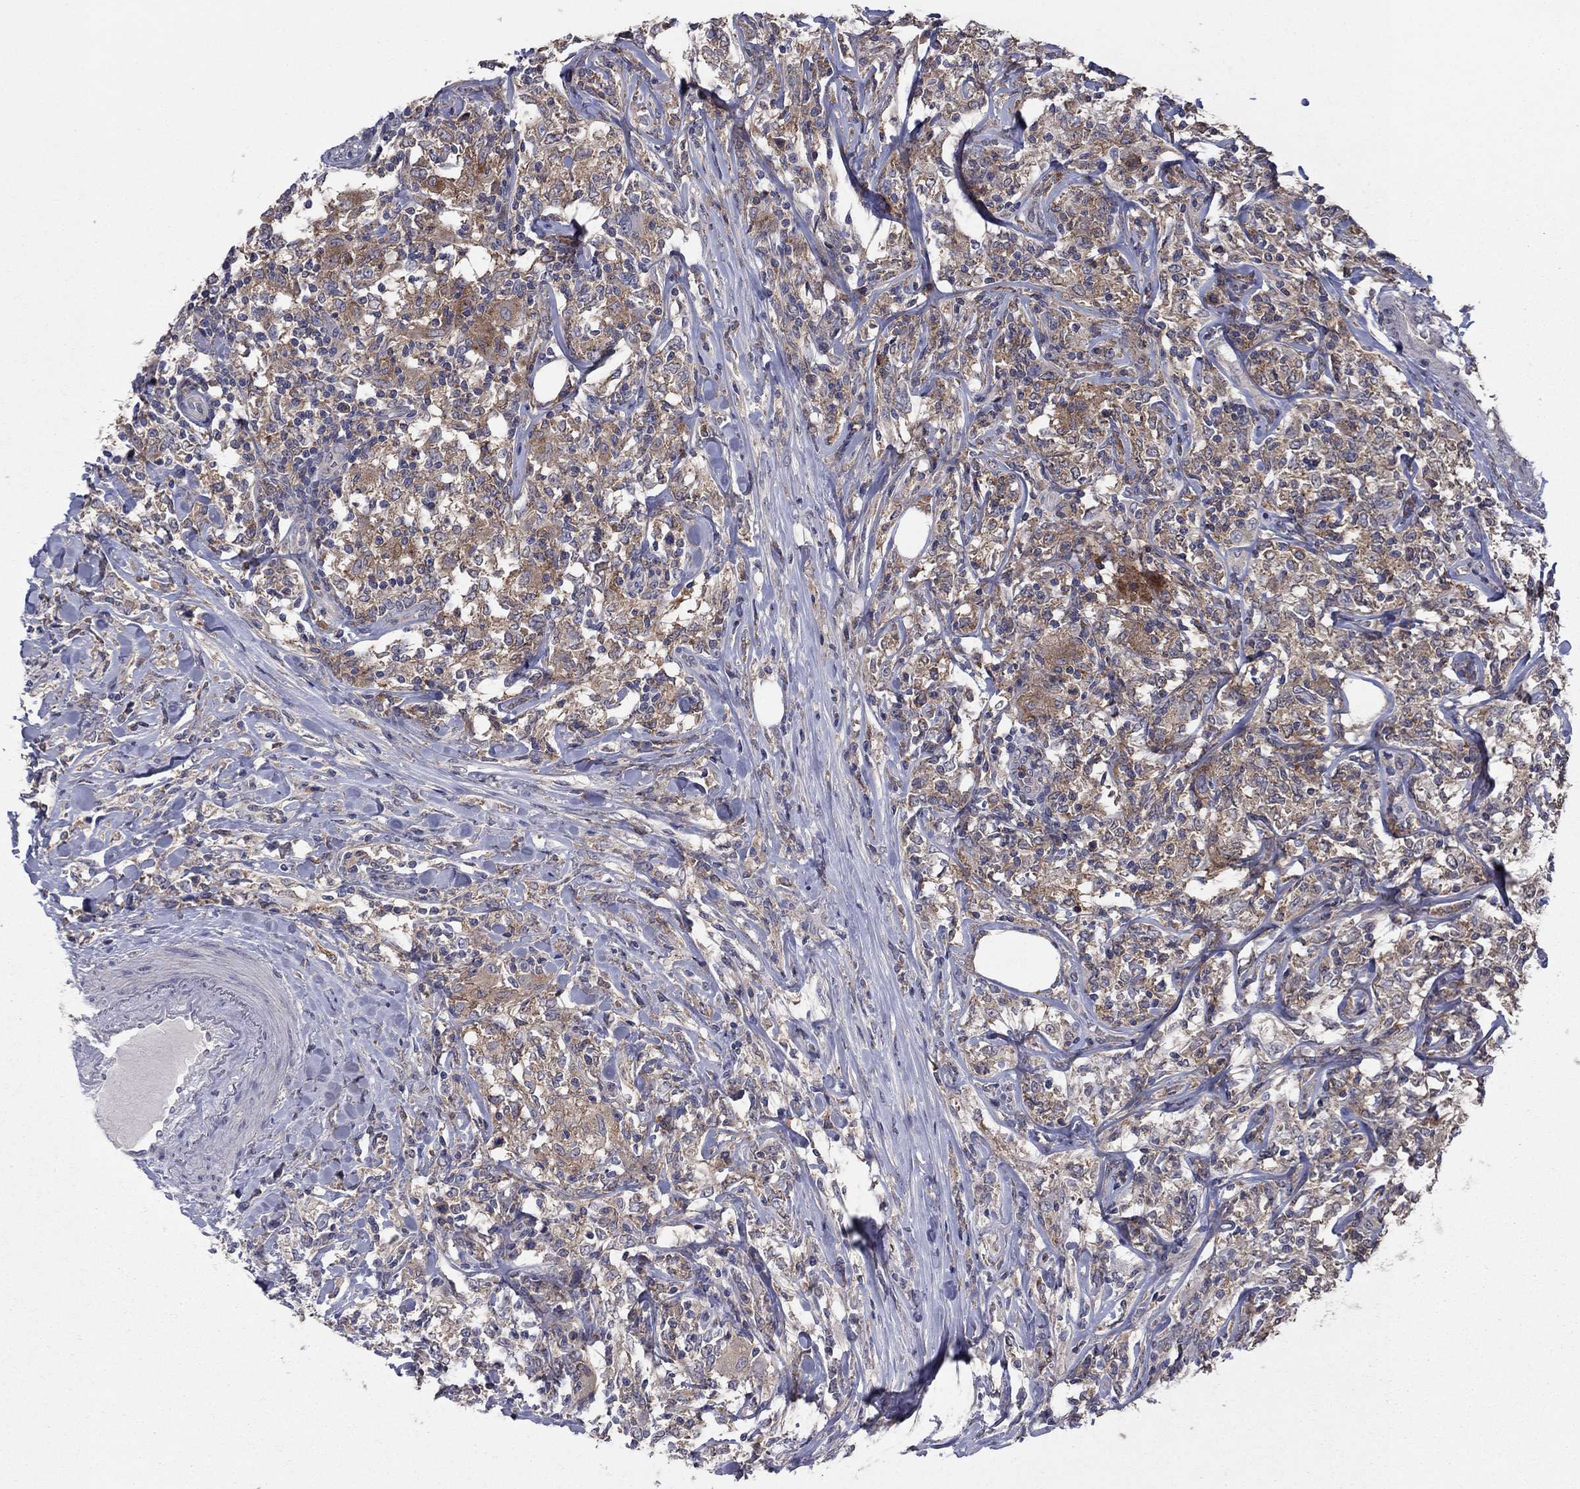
{"staining": {"intensity": "weak", "quantity": ">75%", "location": "cytoplasmic/membranous"}, "tissue": "lymphoma", "cell_type": "Tumor cells", "image_type": "cancer", "snomed": [{"axis": "morphology", "description": "Malignant lymphoma, non-Hodgkin's type, High grade"}, {"axis": "topography", "description": "Lymph node"}], "caption": "Human lymphoma stained with a protein marker reveals weak staining in tumor cells.", "gene": "MEA1", "patient": {"sex": "female", "age": 84}}